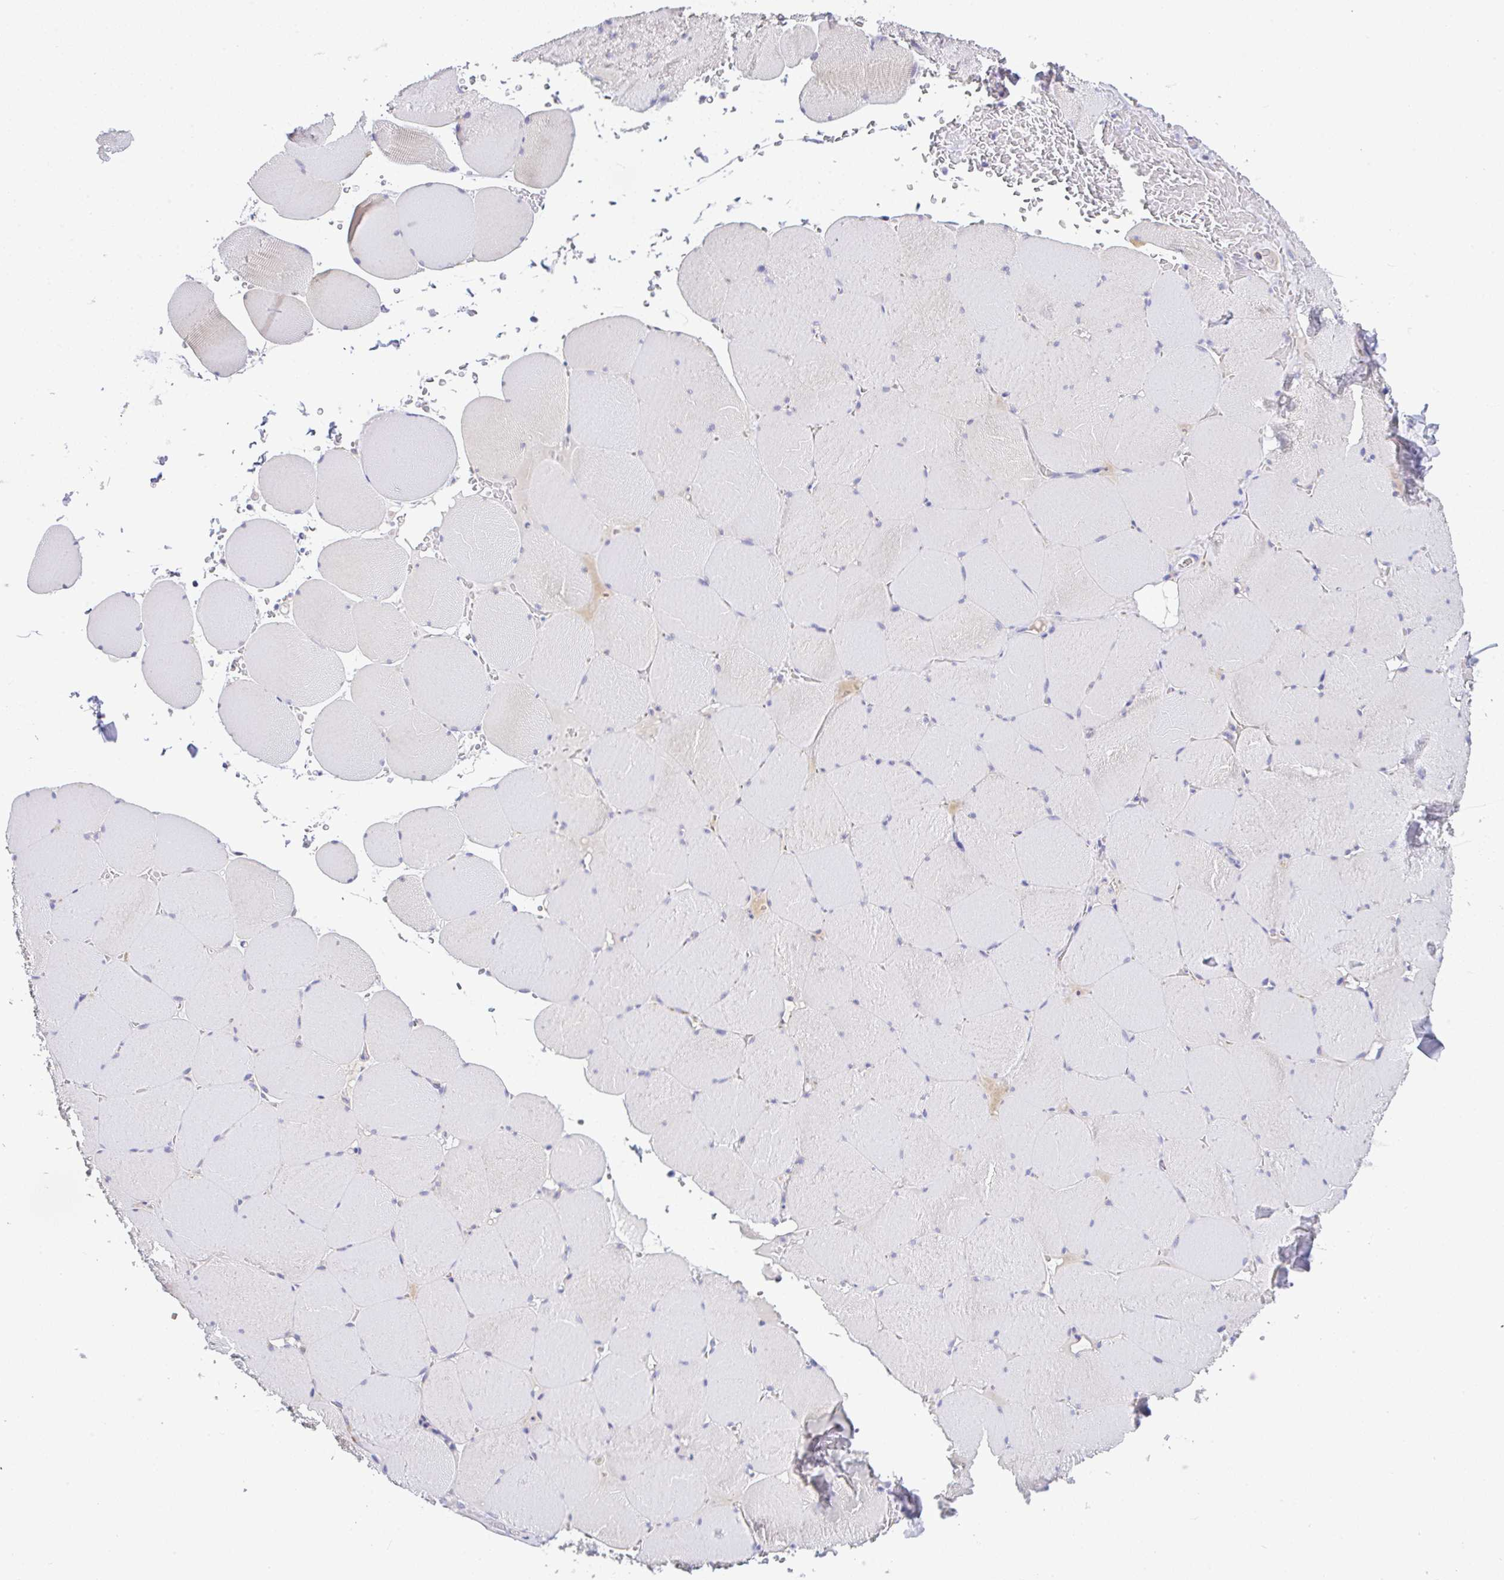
{"staining": {"intensity": "negative", "quantity": "none", "location": "none"}, "tissue": "skeletal muscle", "cell_type": "Myocytes", "image_type": "normal", "snomed": [{"axis": "morphology", "description": "Normal tissue, NOS"}, {"axis": "topography", "description": "Skeletal muscle"}, {"axis": "topography", "description": "Head-Neck"}], "caption": "Immunohistochemical staining of normal human skeletal muscle displays no significant expression in myocytes.", "gene": "SERPINE3", "patient": {"sex": "male", "age": 66}}